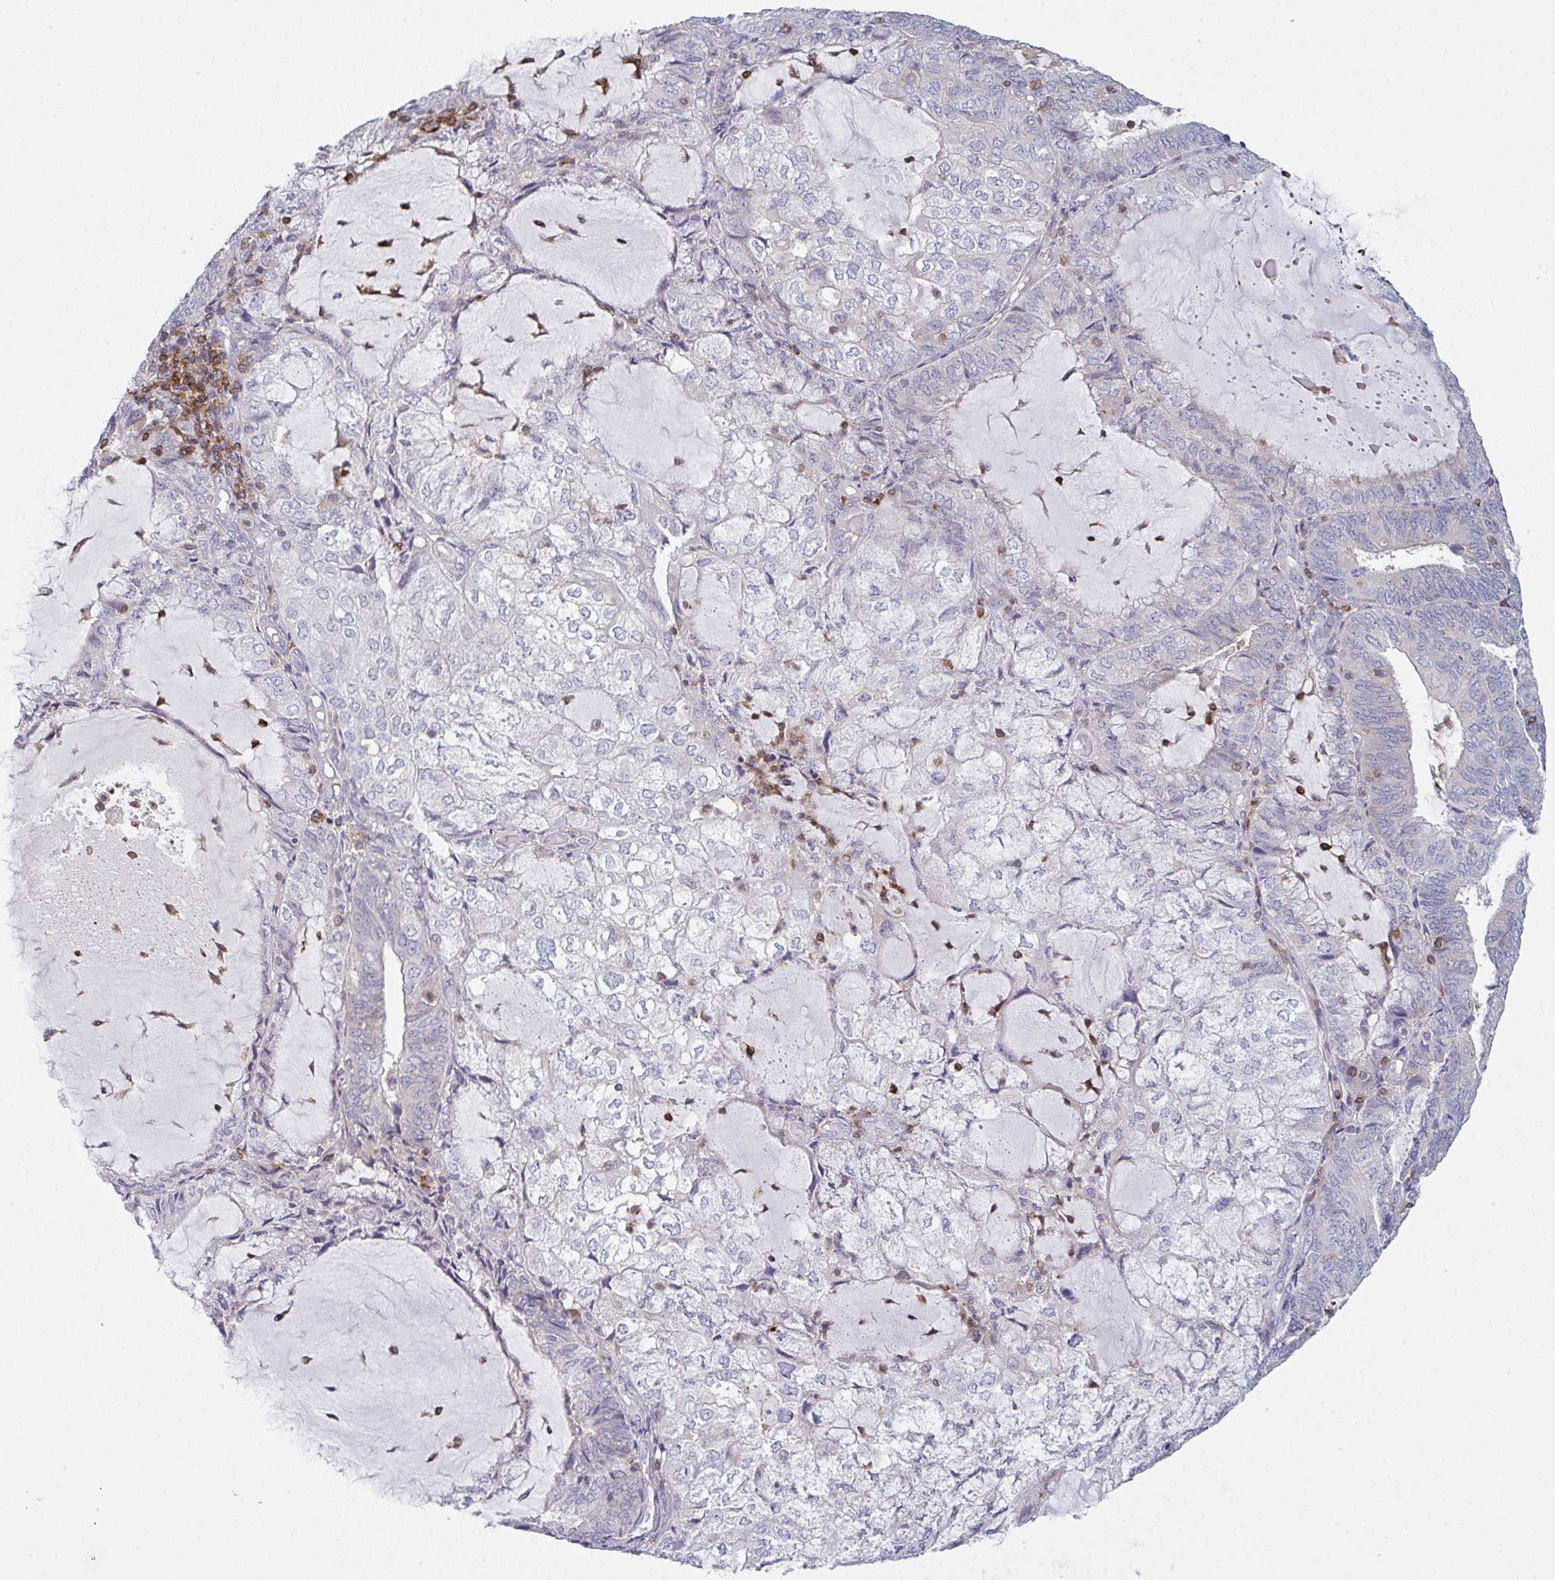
{"staining": {"intensity": "negative", "quantity": "none", "location": "none"}, "tissue": "endometrial cancer", "cell_type": "Tumor cells", "image_type": "cancer", "snomed": [{"axis": "morphology", "description": "Adenocarcinoma, NOS"}, {"axis": "topography", "description": "Endometrium"}], "caption": "Protein analysis of endometrial cancer (adenocarcinoma) exhibits no significant expression in tumor cells.", "gene": "CD80", "patient": {"sex": "female", "age": 81}}